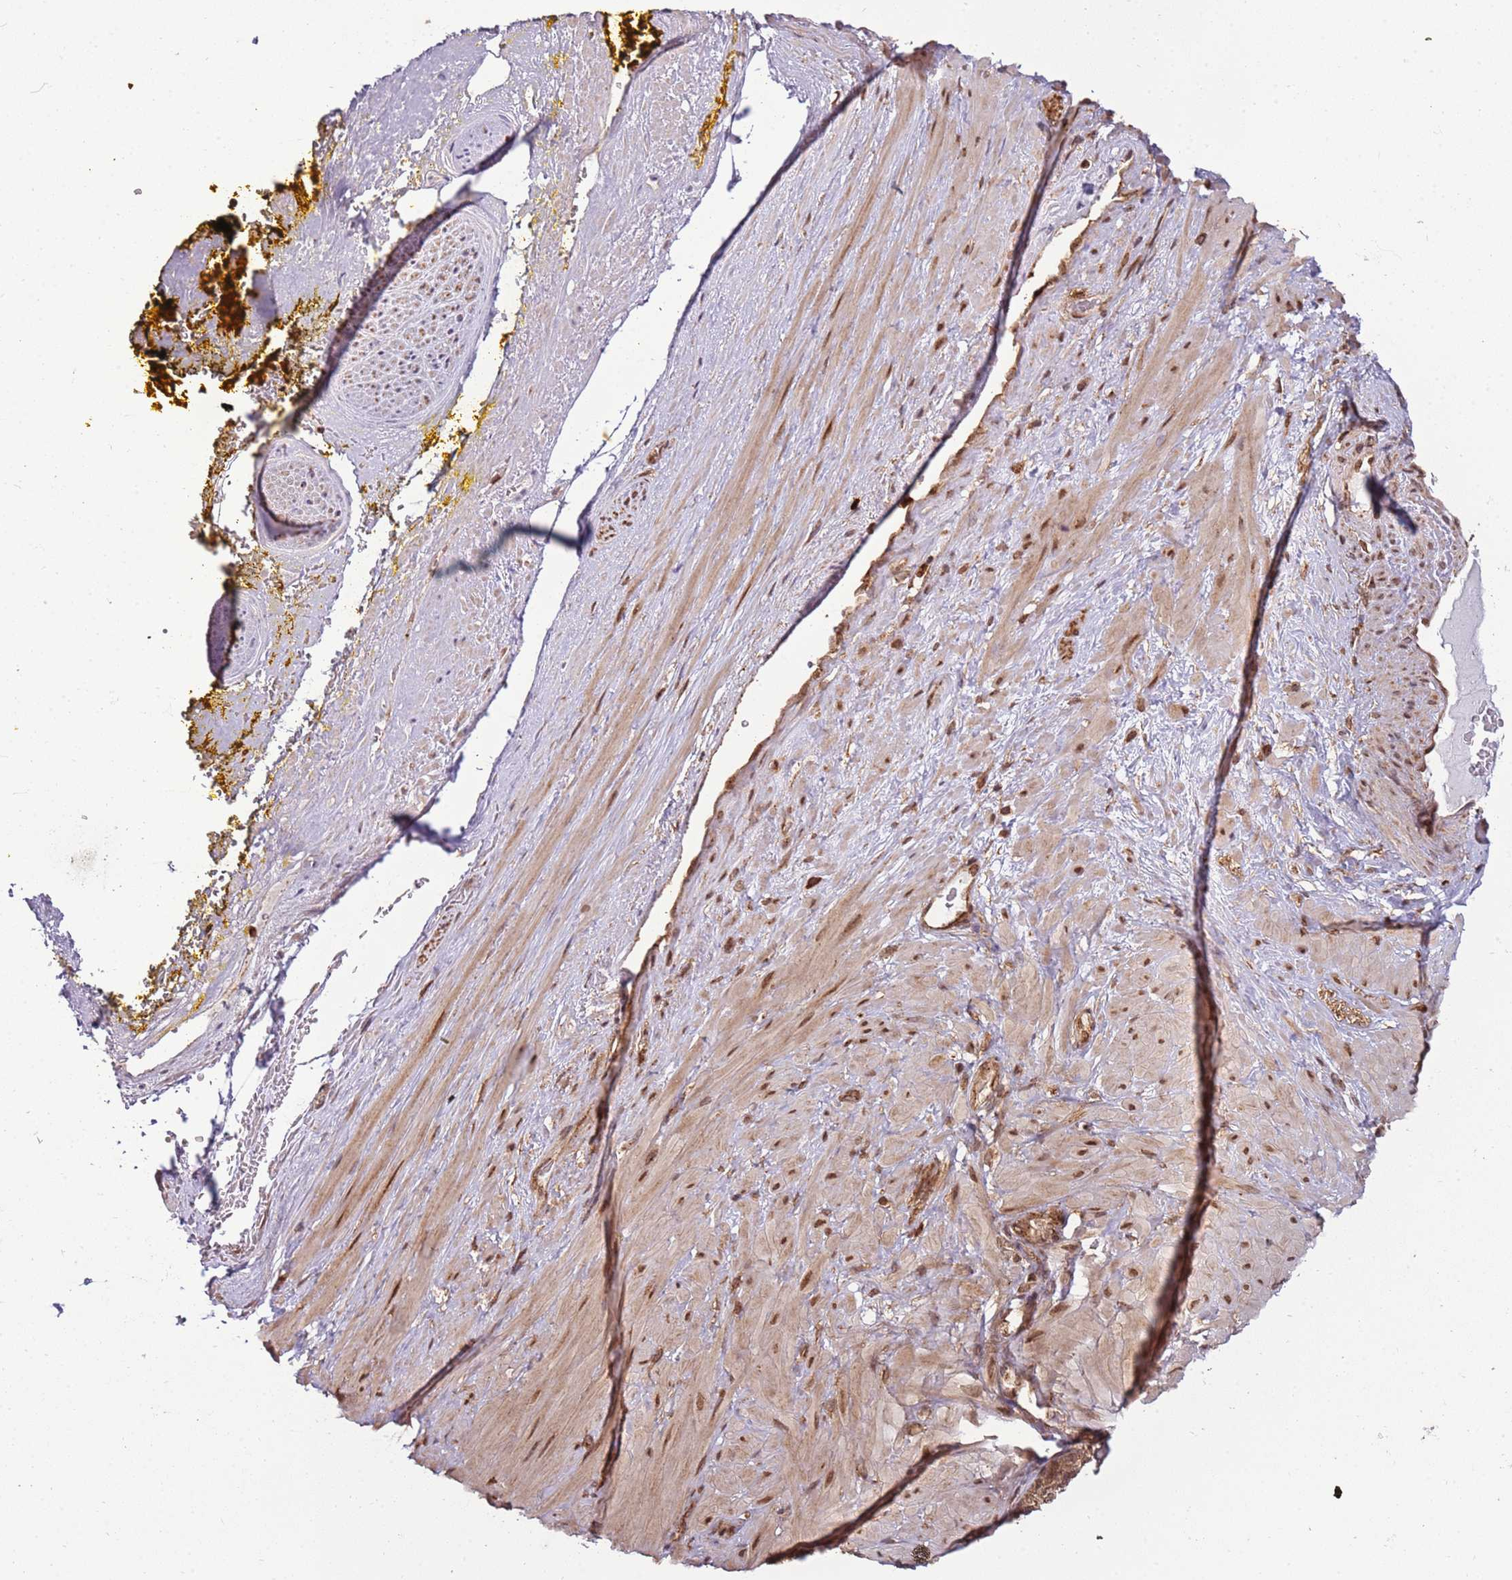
{"staining": {"intensity": "strong", "quantity": ">75%", "location": "cytoplasmic/membranous,nuclear"}, "tissue": "soft tissue", "cell_type": "Chondrocytes", "image_type": "normal", "snomed": [{"axis": "morphology", "description": "Normal tissue, NOS"}, {"axis": "morphology", "description": "Adenocarcinoma, Low grade"}, {"axis": "topography", "description": "Prostate"}, {"axis": "topography", "description": "Peripheral nerve tissue"}], "caption": "This micrograph displays unremarkable soft tissue stained with immunohistochemistry to label a protein in brown. The cytoplasmic/membranous,nuclear of chondrocytes show strong positivity for the protein. Nuclei are counter-stained blue.", "gene": "CEP170", "patient": {"sex": "male", "age": 63}}